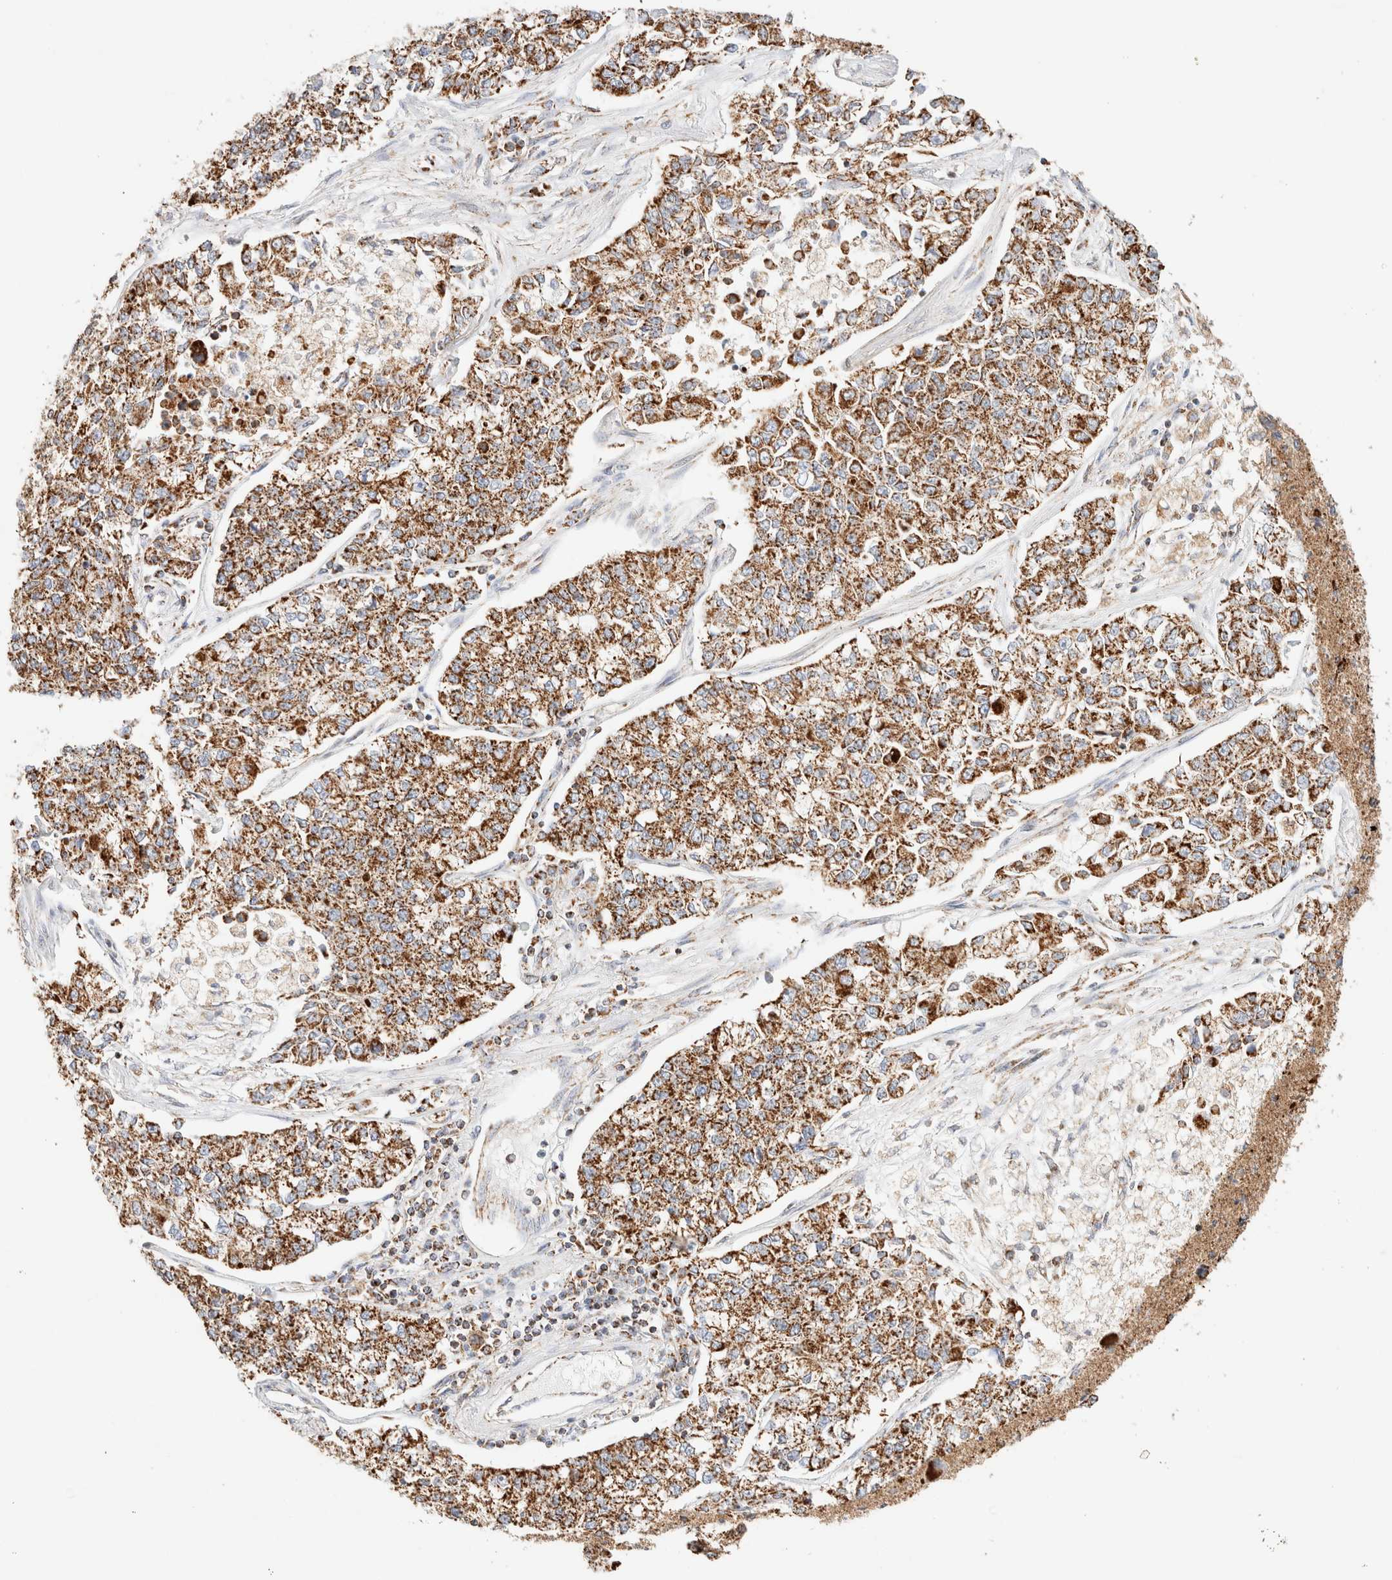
{"staining": {"intensity": "strong", "quantity": ">75%", "location": "cytoplasmic/membranous"}, "tissue": "lung cancer", "cell_type": "Tumor cells", "image_type": "cancer", "snomed": [{"axis": "morphology", "description": "Adenocarcinoma, NOS"}, {"axis": "topography", "description": "Lung"}], "caption": "Tumor cells reveal strong cytoplasmic/membranous staining in approximately >75% of cells in adenocarcinoma (lung).", "gene": "PHB2", "patient": {"sex": "male", "age": 49}}